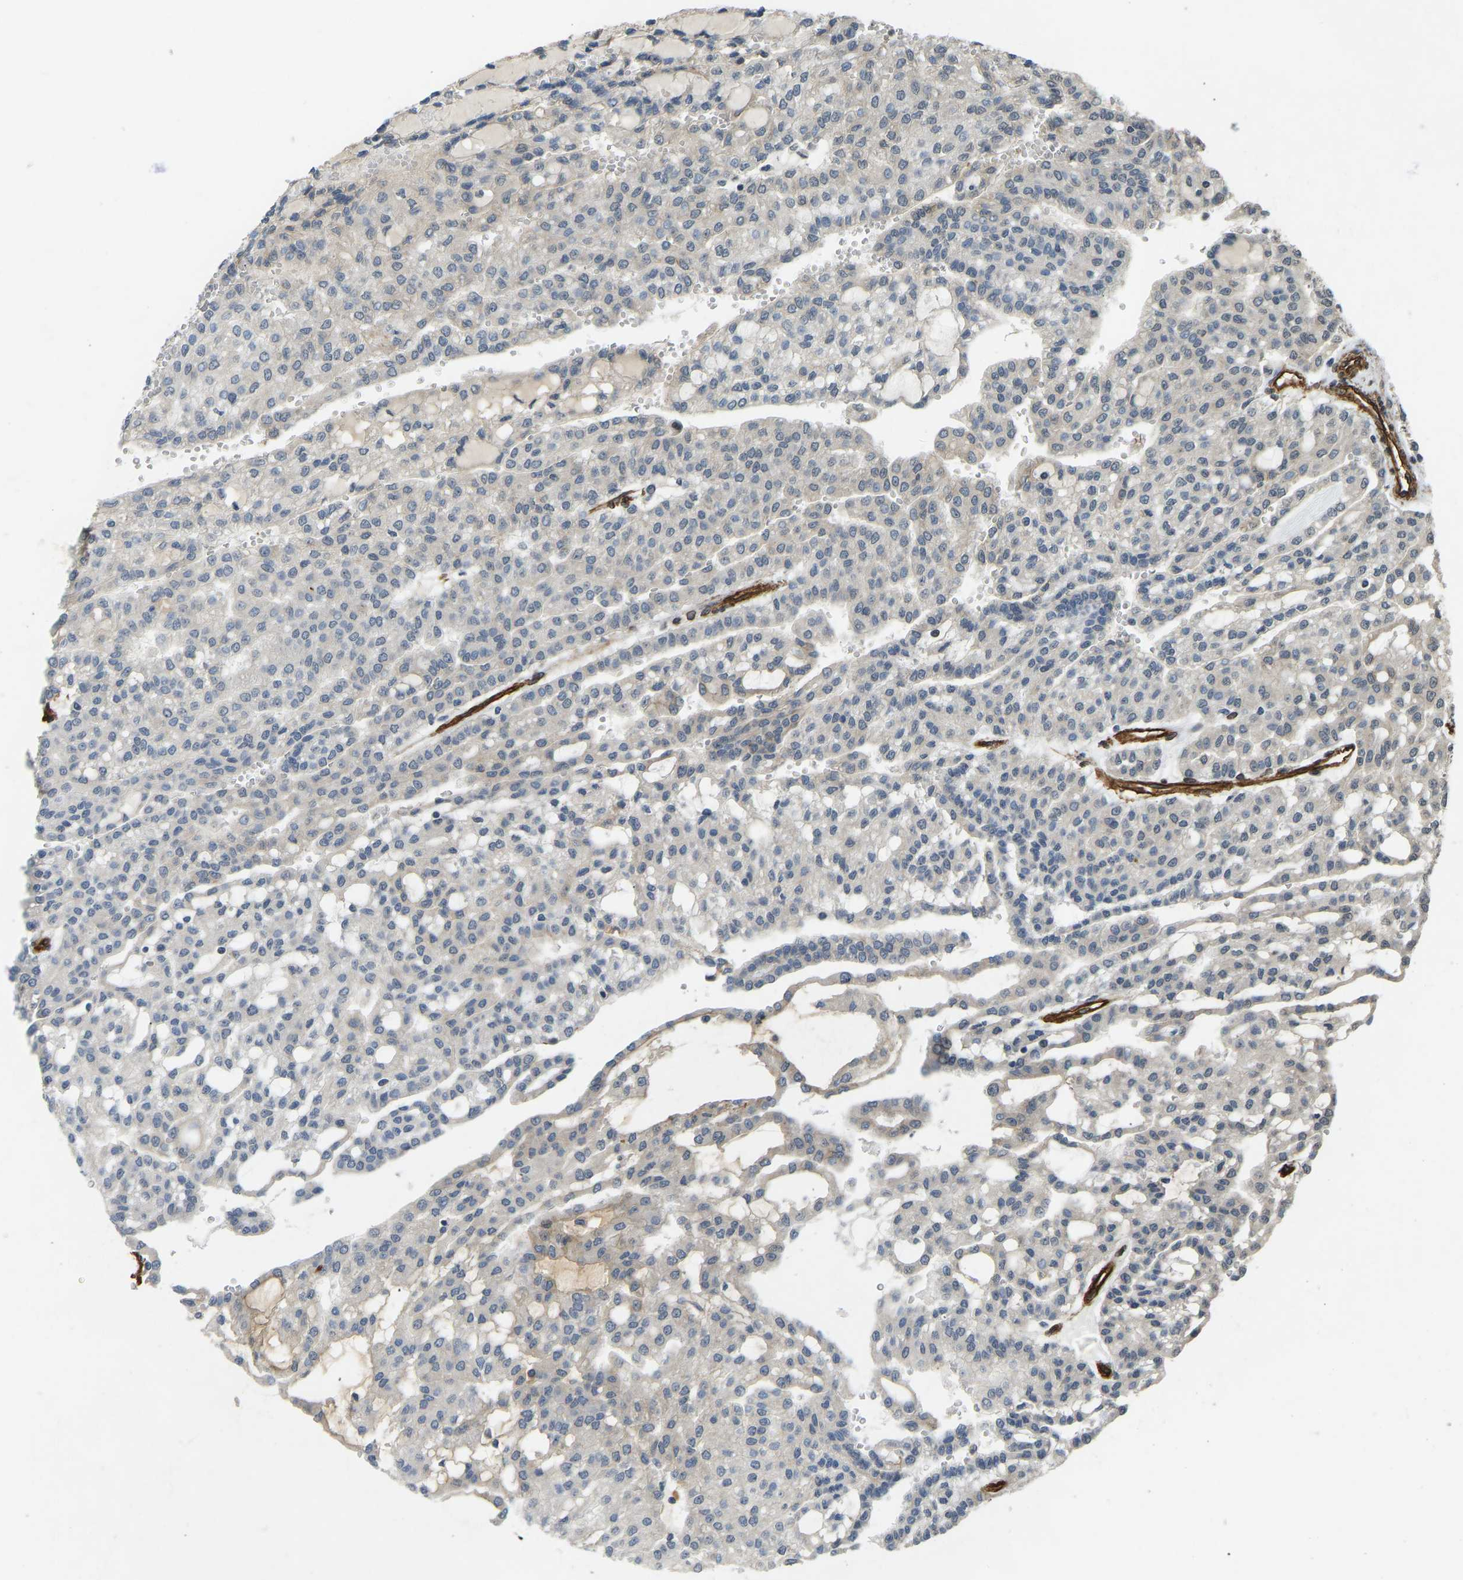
{"staining": {"intensity": "negative", "quantity": "none", "location": "none"}, "tissue": "renal cancer", "cell_type": "Tumor cells", "image_type": "cancer", "snomed": [{"axis": "morphology", "description": "Adenocarcinoma, NOS"}, {"axis": "topography", "description": "Kidney"}], "caption": "Micrograph shows no significant protein expression in tumor cells of renal adenocarcinoma.", "gene": "NMB", "patient": {"sex": "male", "age": 63}}